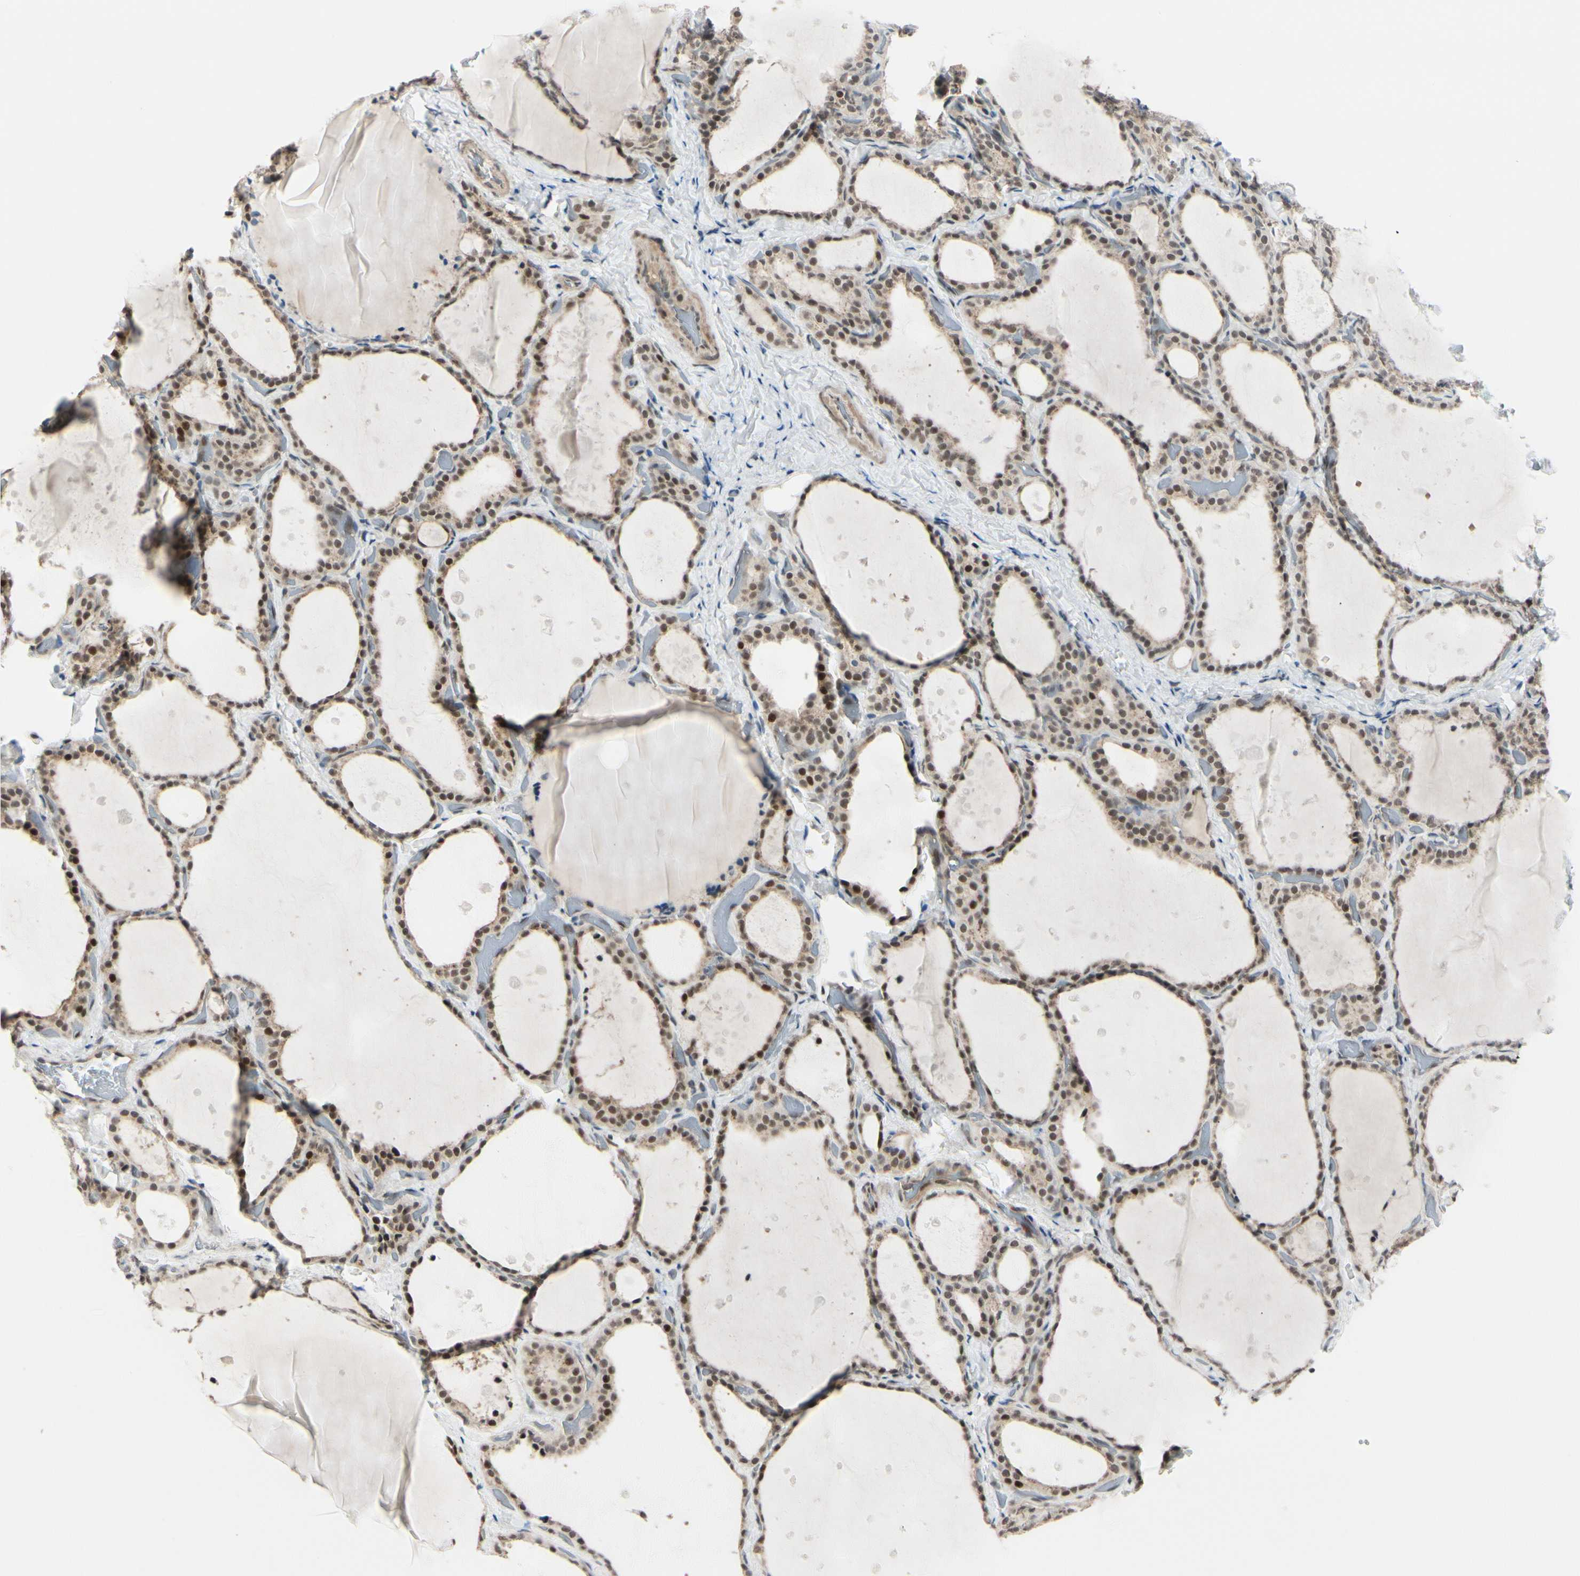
{"staining": {"intensity": "moderate", "quantity": ">75%", "location": "cytoplasmic/membranous,nuclear"}, "tissue": "thyroid gland", "cell_type": "Glandular cells", "image_type": "normal", "snomed": [{"axis": "morphology", "description": "Normal tissue, NOS"}, {"axis": "topography", "description": "Thyroid gland"}], "caption": "DAB immunohistochemical staining of unremarkable thyroid gland reveals moderate cytoplasmic/membranous,nuclear protein staining in approximately >75% of glandular cells.", "gene": "BRMS1", "patient": {"sex": "female", "age": 44}}